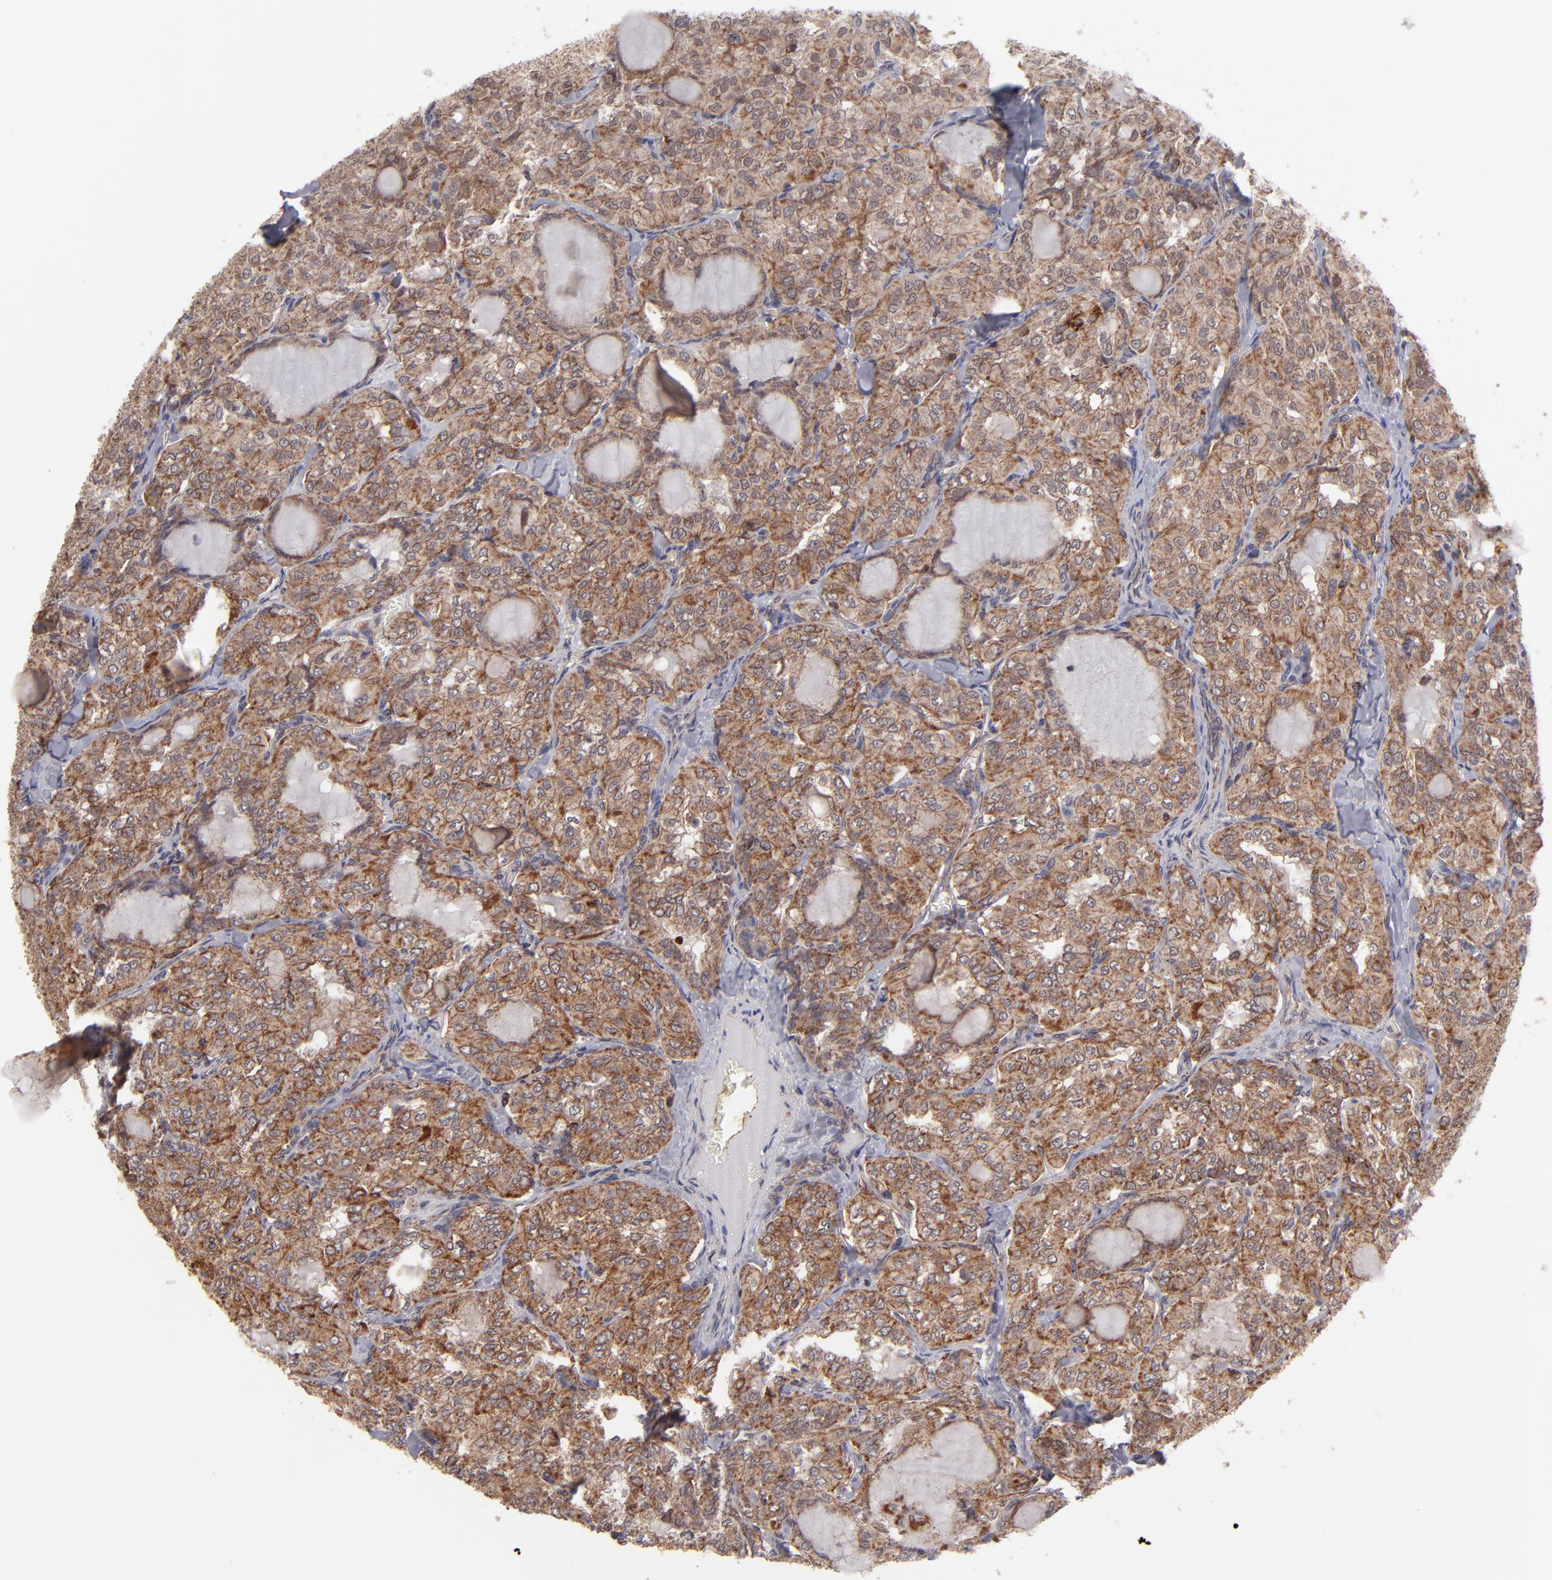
{"staining": {"intensity": "moderate", "quantity": ">75%", "location": "cytoplasmic/membranous"}, "tissue": "thyroid cancer", "cell_type": "Tumor cells", "image_type": "cancer", "snomed": [{"axis": "morphology", "description": "Papillary adenocarcinoma, NOS"}, {"axis": "topography", "description": "Thyroid gland"}], "caption": "Papillary adenocarcinoma (thyroid) was stained to show a protein in brown. There is medium levels of moderate cytoplasmic/membranous expression in approximately >75% of tumor cells. (DAB IHC, brown staining for protein, blue staining for nuclei).", "gene": "SLC15A1", "patient": {"sex": "male", "age": 20}}